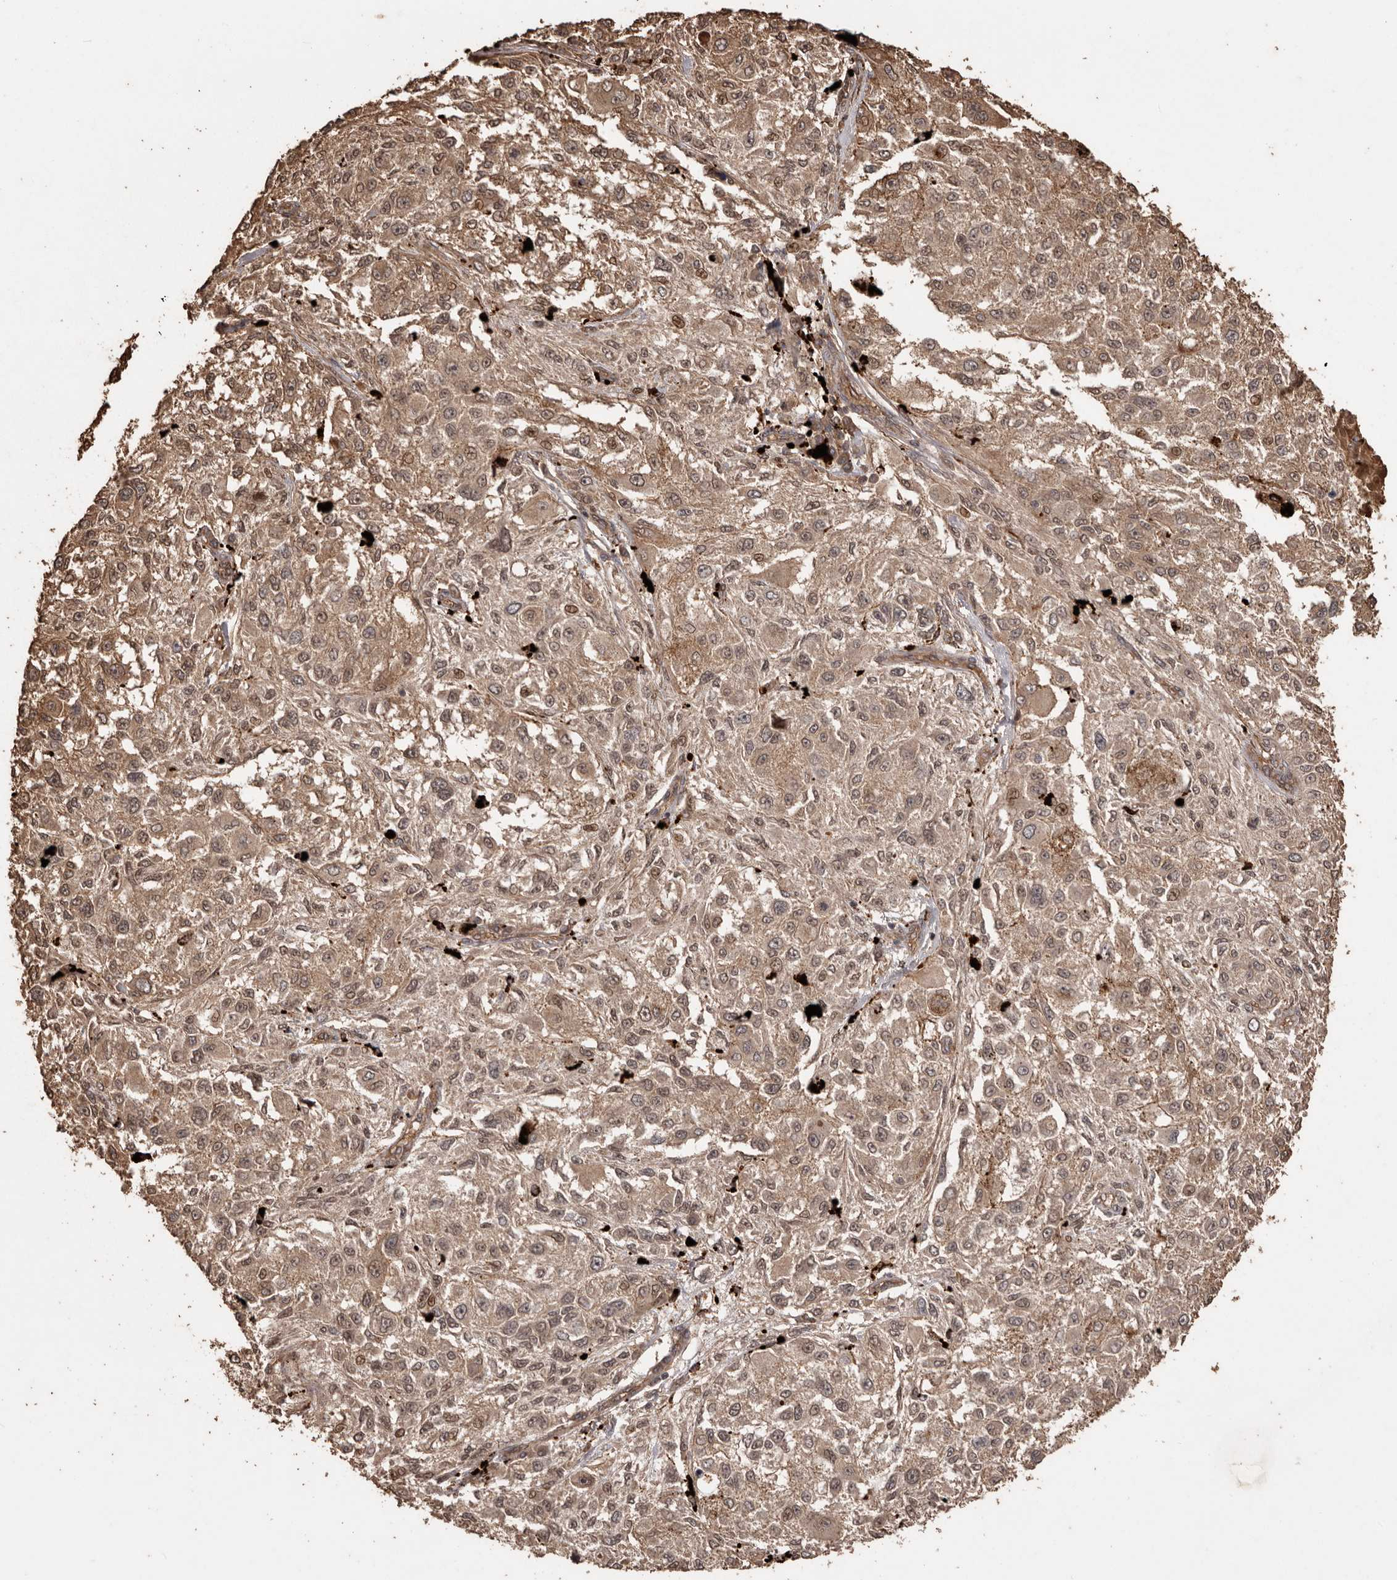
{"staining": {"intensity": "moderate", "quantity": ">75%", "location": "cytoplasmic/membranous,nuclear"}, "tissue": "melanoma", "cell_type": "Tumor cells", "image_type": "cancer", "snomed": [{"axis": "morphology", "description": "Necrosis, NOS"}, {"axis": "morphology", "description": "Malignant melanoma, NOS"}, {"axis": "topography", "description": "Skin"}], "caption": "DAB (3,3'-diaminobenzidine) immunohistochemical staining of human melanoma displays moderate cytoplasmic/membranous and nuclear protein positivity in about >75% of tumor cells. (DAB (3,3'-diaminobenzidine) = brown stain, brightfield microscopy at high magnification).", "gene": "NUP43", "patient": {"sex": "female", "age": 87}}